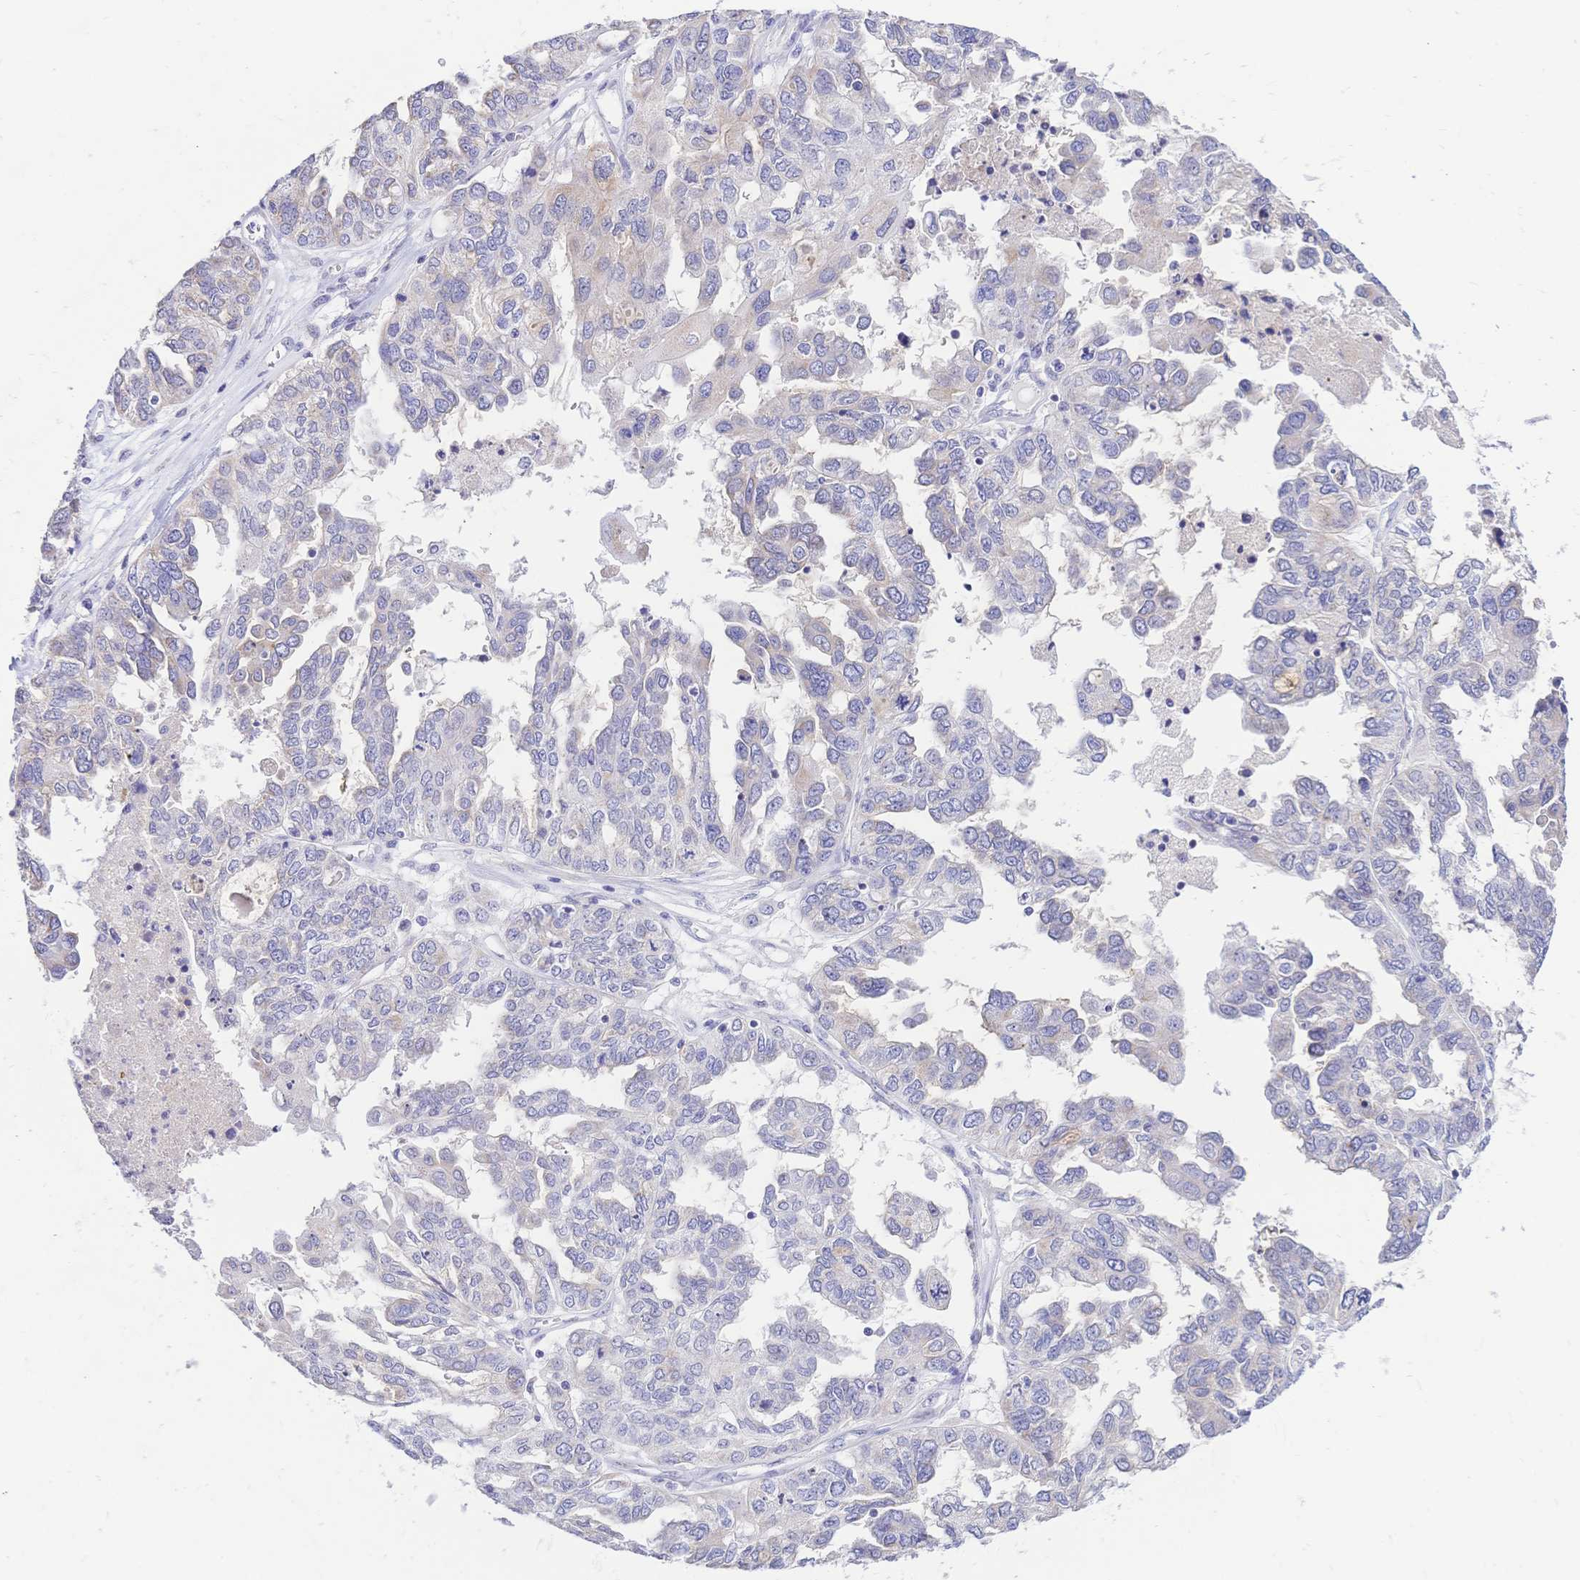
{"staining": {"intensity": "negative", "quantity": "none", "location": "none"}, "tissue": "ovarian cancer", "cell_type": "Tumor cells", "image_type": "cancer", "snomed": [{"axis": "morphology", "description": "Cystadenocarcinoma, serous, NOS"}, {"axis": "topography", "description": "Ovary"}], "caption": "Photomicrograph shows no significant protein expression in tumor cells of serous cystadenocarcinoma (ovarian).", "gene": "CLEC18B", "patient": {"sex": "female", "age": 53}}